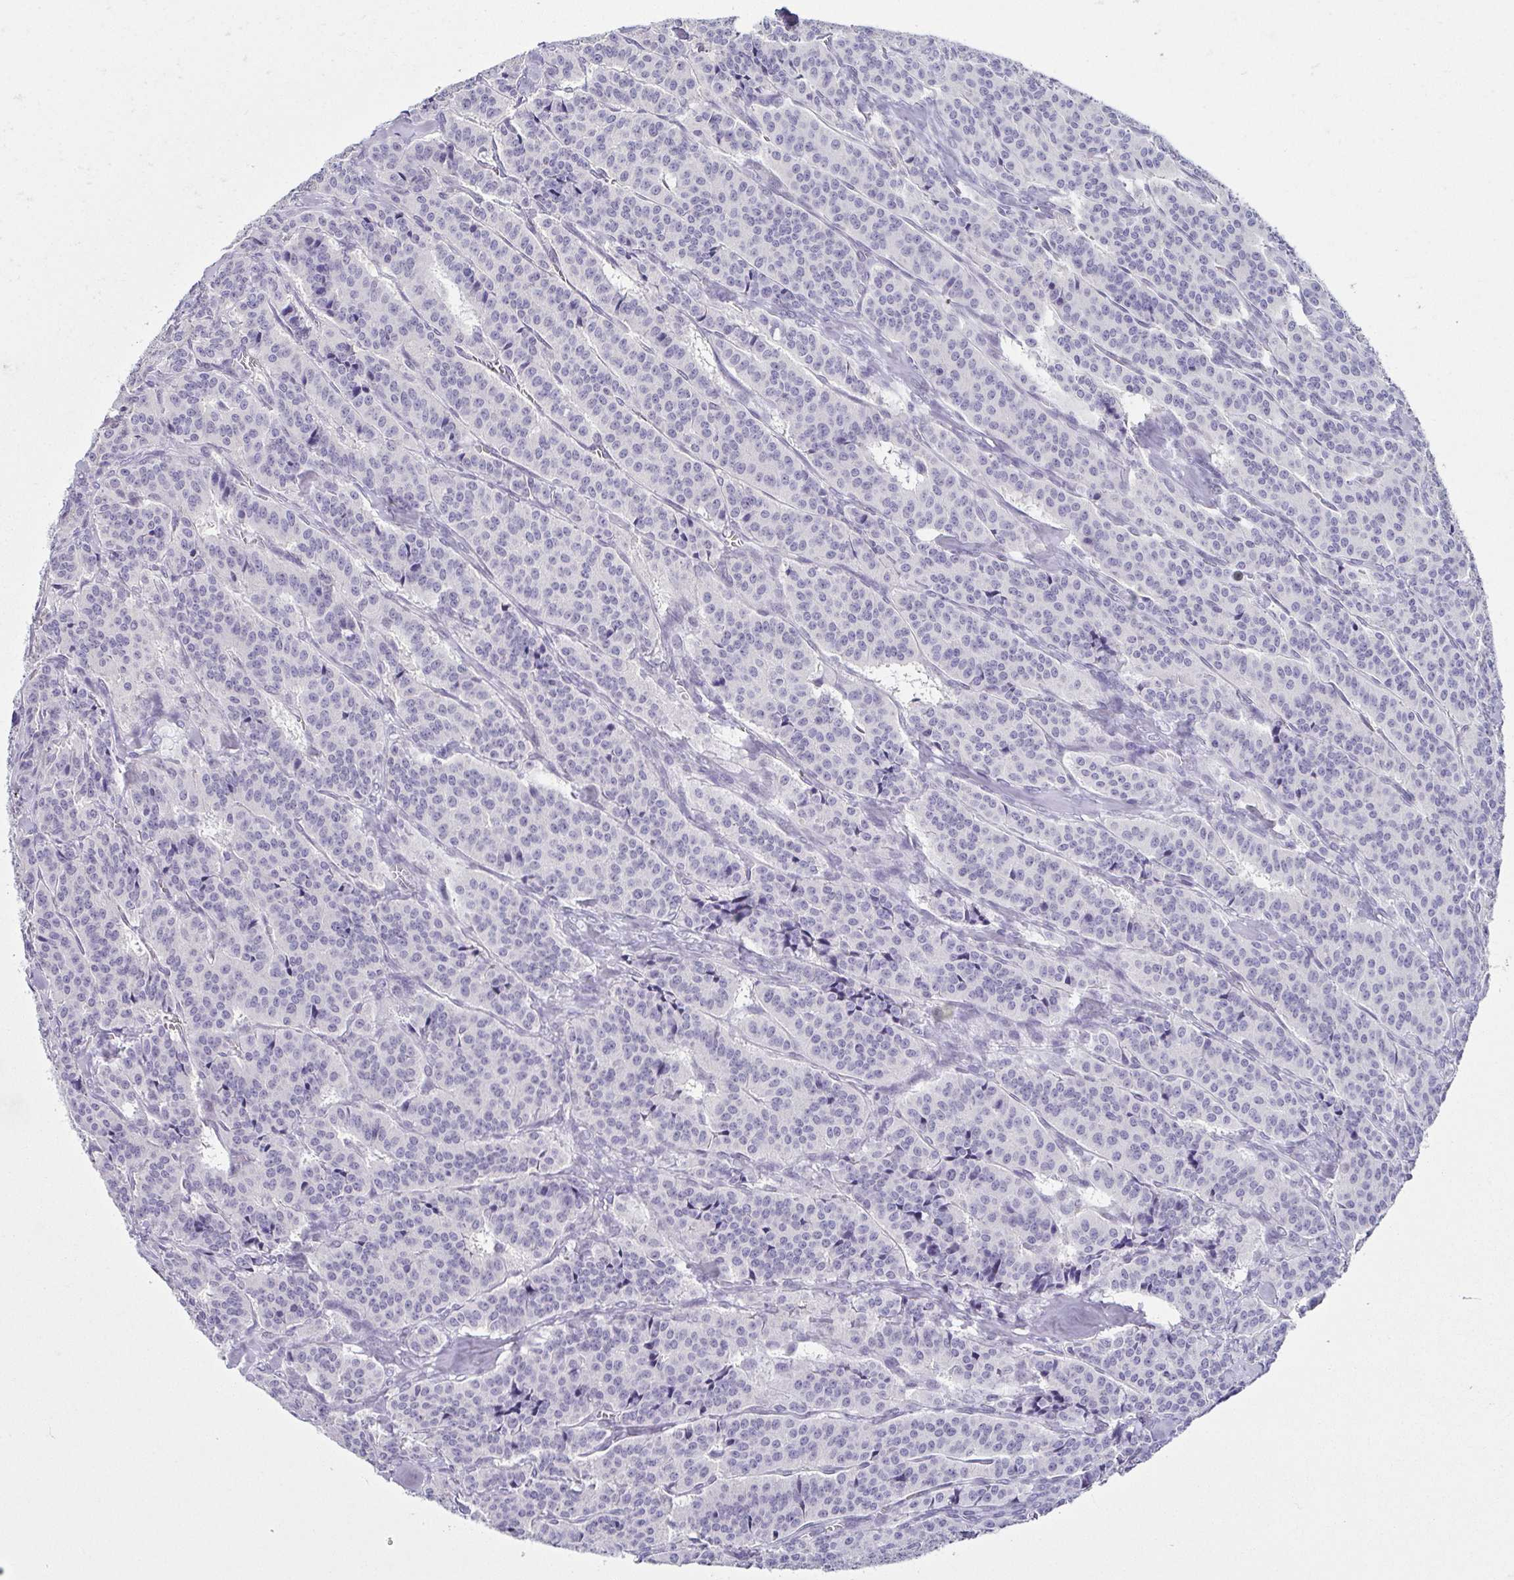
{"staining": {"intensity": "negative", "quantity": "none", "location": "none"}, "tissue": "carcinoid", "cell_type": "Tumor cells", "image_type": "cancer", "snomed": [{"axis": "morphology", "description": "Normal tissue, NOS"}, {"axis": "morphology", "description": "Carcinoid, malignant, NOS"}, {"axis": "topography", "description": "Lung"}], "caption": "Immunohistochemistry (IHC) of carcinoid demonstrates no positivity in tumor cells. (IHC, brightfield microscopy, high magnification).", "gene": "TCF3", "patient": {"sex": "female", "age": 46}}